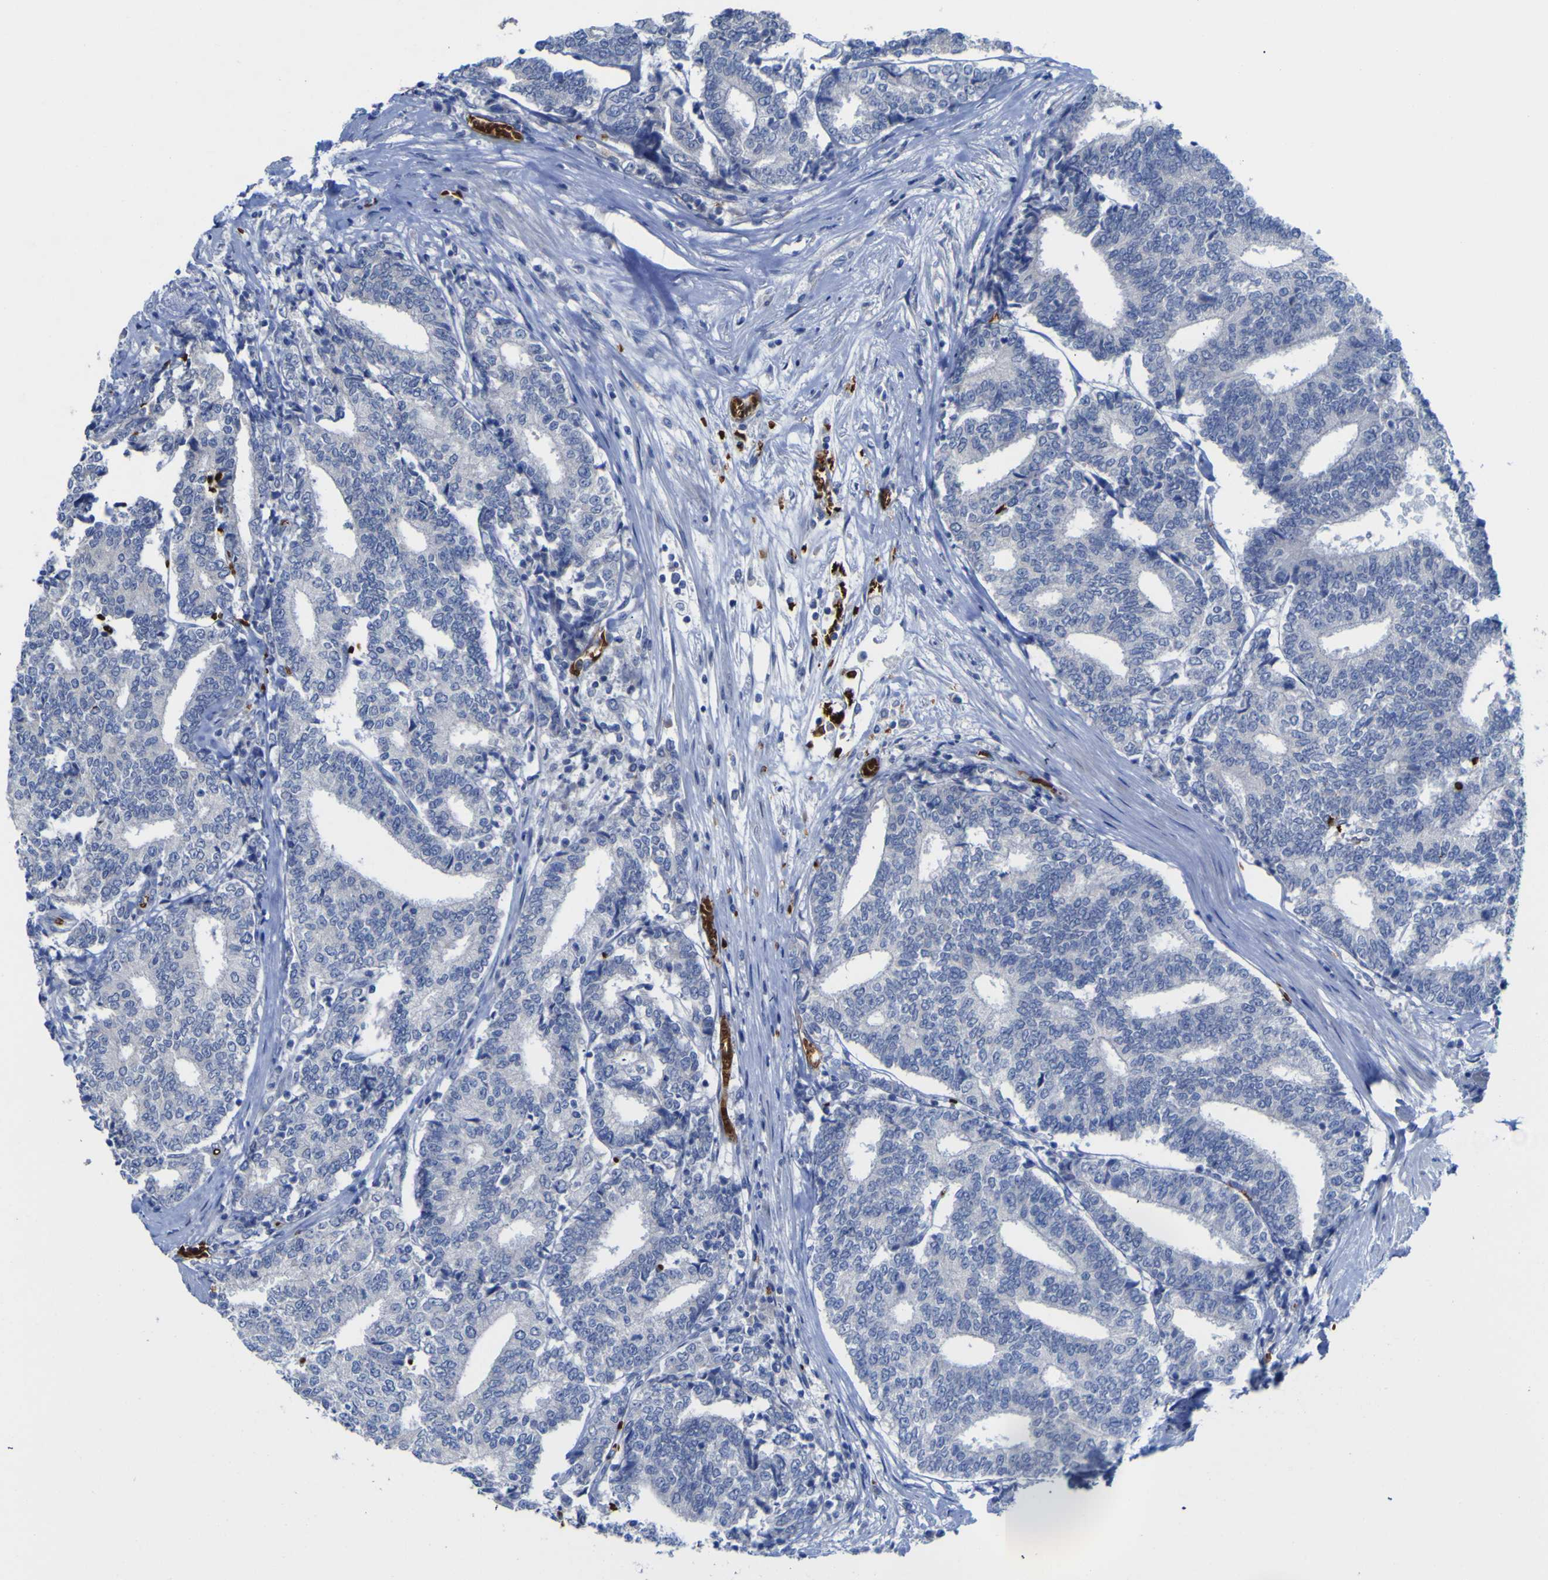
{"staining": {"intensity": "negative", "quantity": "none", "location": "none"}, "tissue": "prostate cancer", "cell_type": "Tumor cells", "image_type": "cancer", "snomed": [{"axis": "morphology", "description": "Normal tissue, NOS"}, {"axis": "morphology", "description": "Adenocarcinoma, High grade"}, {"axis": "topography", "description": "Prostate"}, {"axis": "topography", "description": "Seminal veicle"}], "caption": "Tumor cells are negative for brown protein staining in high-grade adenocarcinoma (prostate).", "gene": "GCM1", "patient": {"sex": "male", "age": 55}}